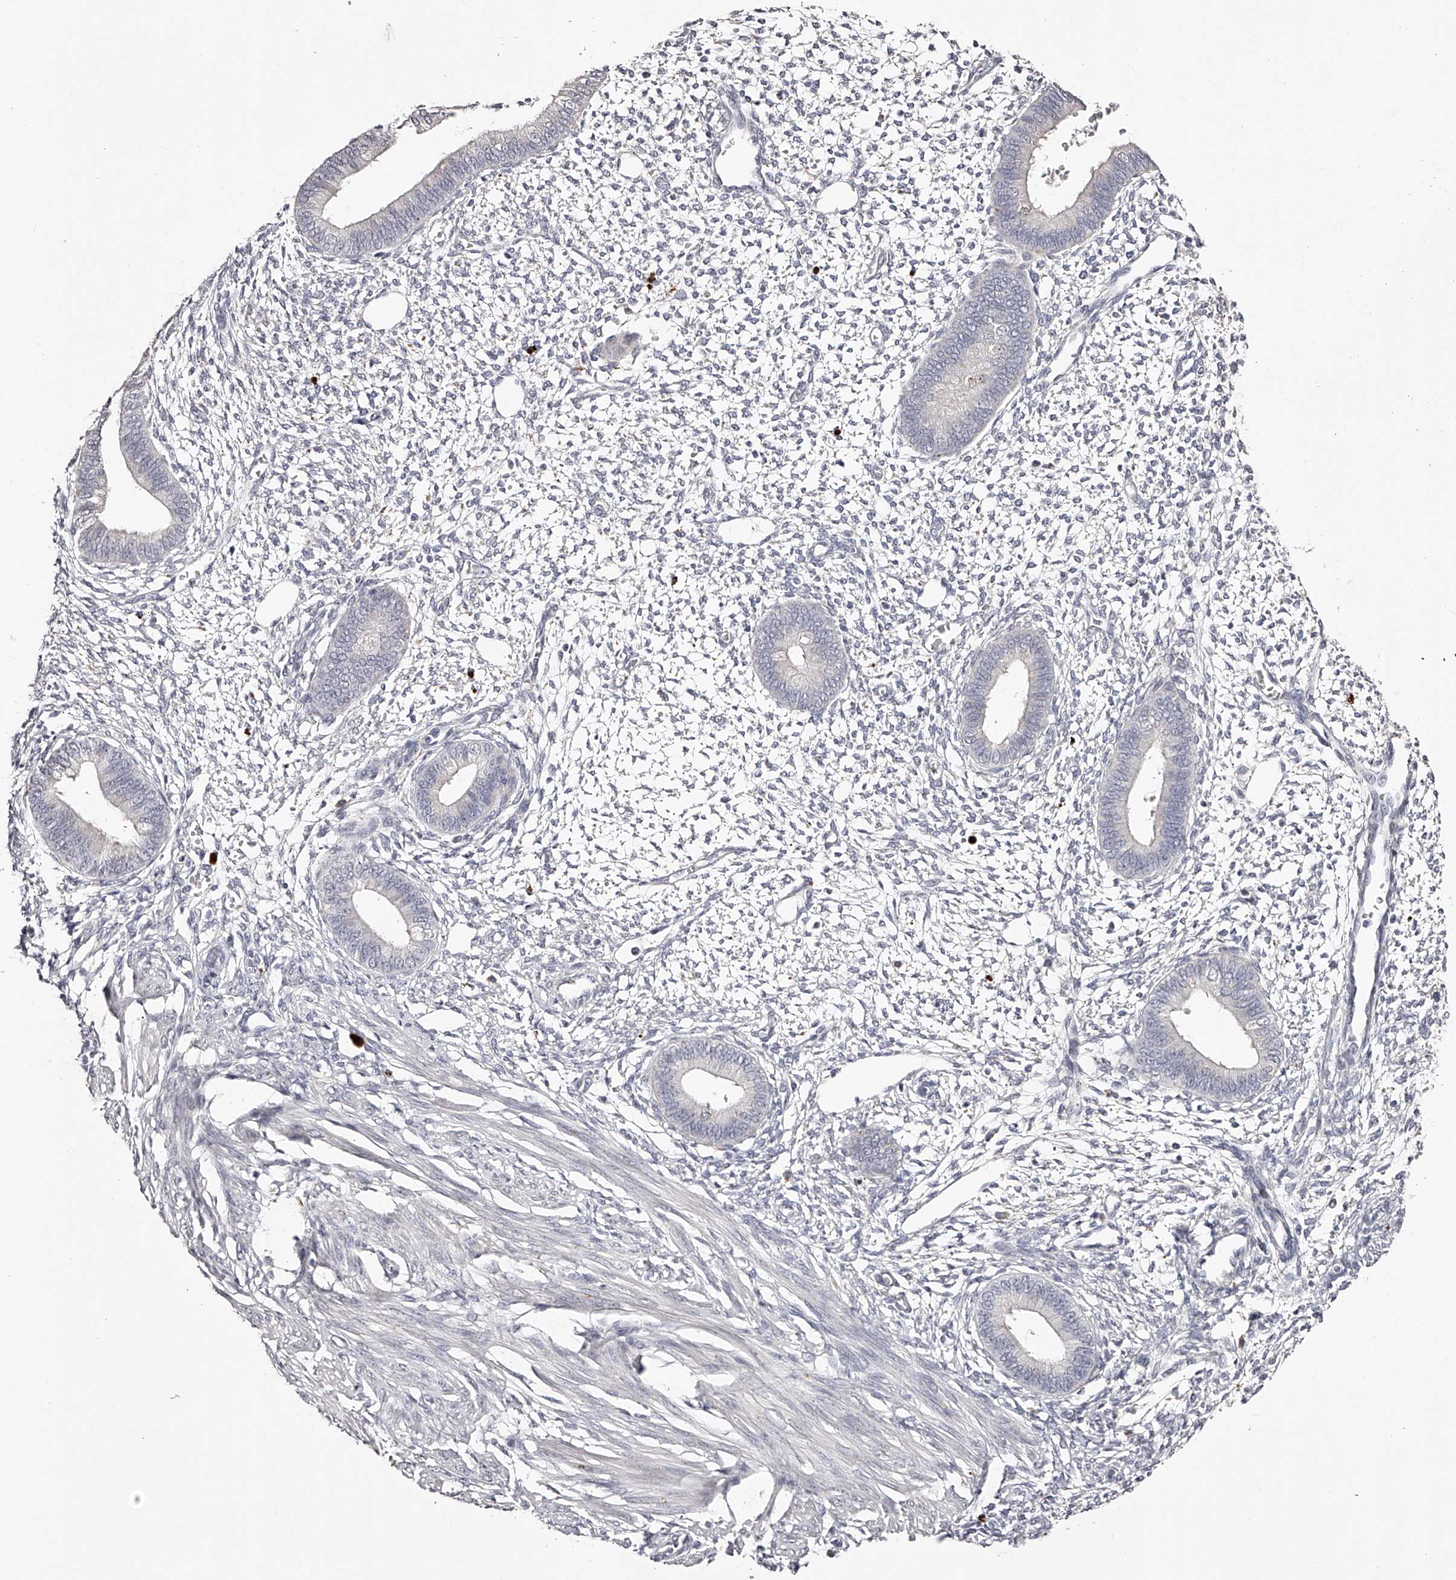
{"staining": {"intensity": "negative", "quantity": "none", "location": "none"}, "tissue": "endometrium", "cell_type": "Cells in endometrial stroma", "image_type": "normal", "snomed": [{"axis": "morphology", "description": "Normal tissue, NOS"}, {"axis": "topography", "description": "Endometrium"}], "caption": "Immunohistochemistry (IHC) of normal endometrium demonstrates no staining in cells in endometrial stroma. (Brightfield microscopy of DAB IHC at high magnification).", "gene": "SLC35D3", "patient": {"sex": "female", "age": 46}}